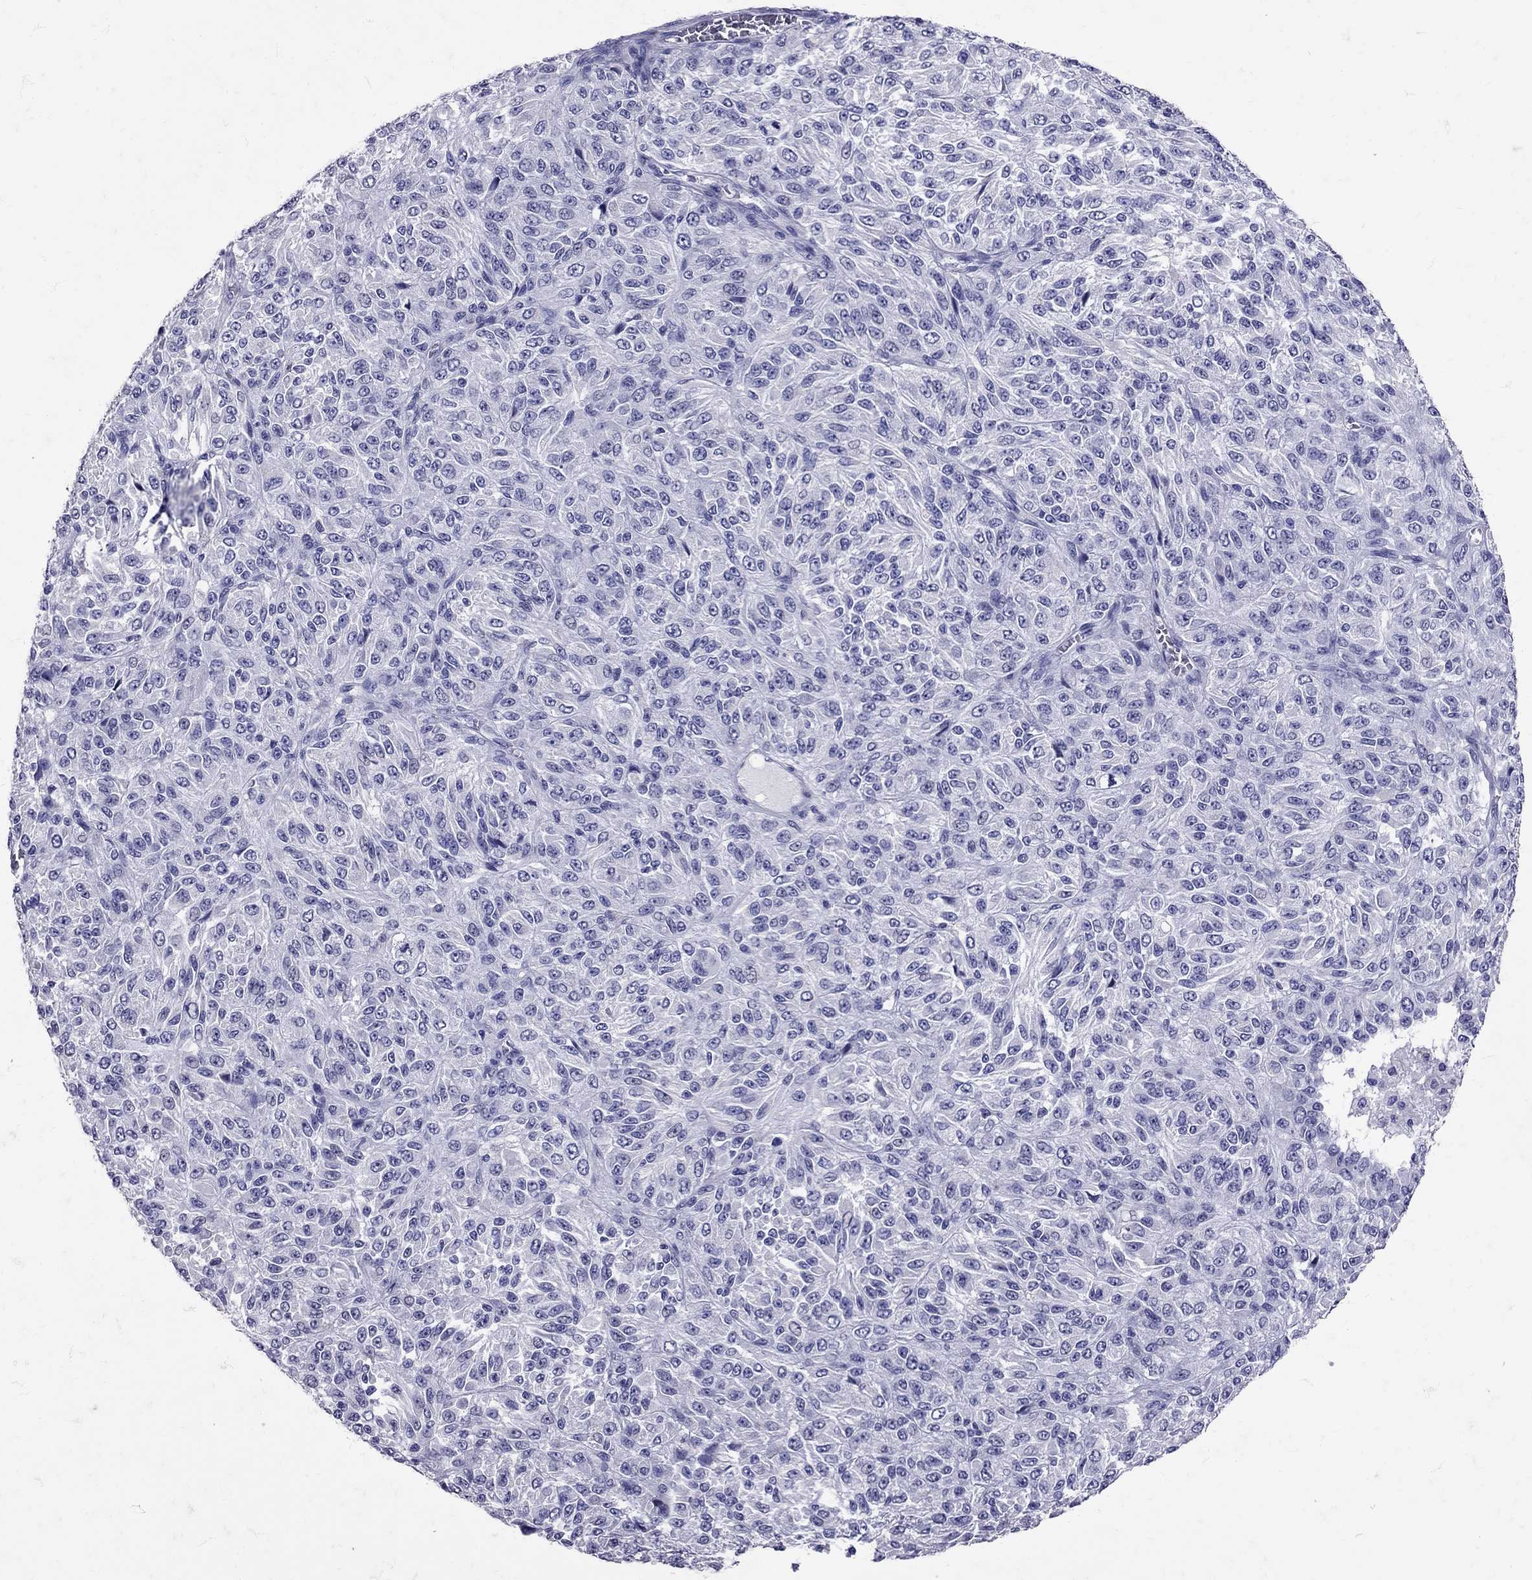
{"staining": {"intensity": "negative", "quantity": "none", "location": "none"}, "tissue": "melanoma", "cell_type": "Tumor cells", "image_type": "cancer", "snomed": [{"axis": "morphology", "description": "Malignant melanoma, Metastatic site"}, {"axis": "topography", "description": "Brain"}], "caption": "Tumor cells show no significant protein staining in melanoma.", "gene": "SST", "patient": {"sex": "female", "age": 56}}